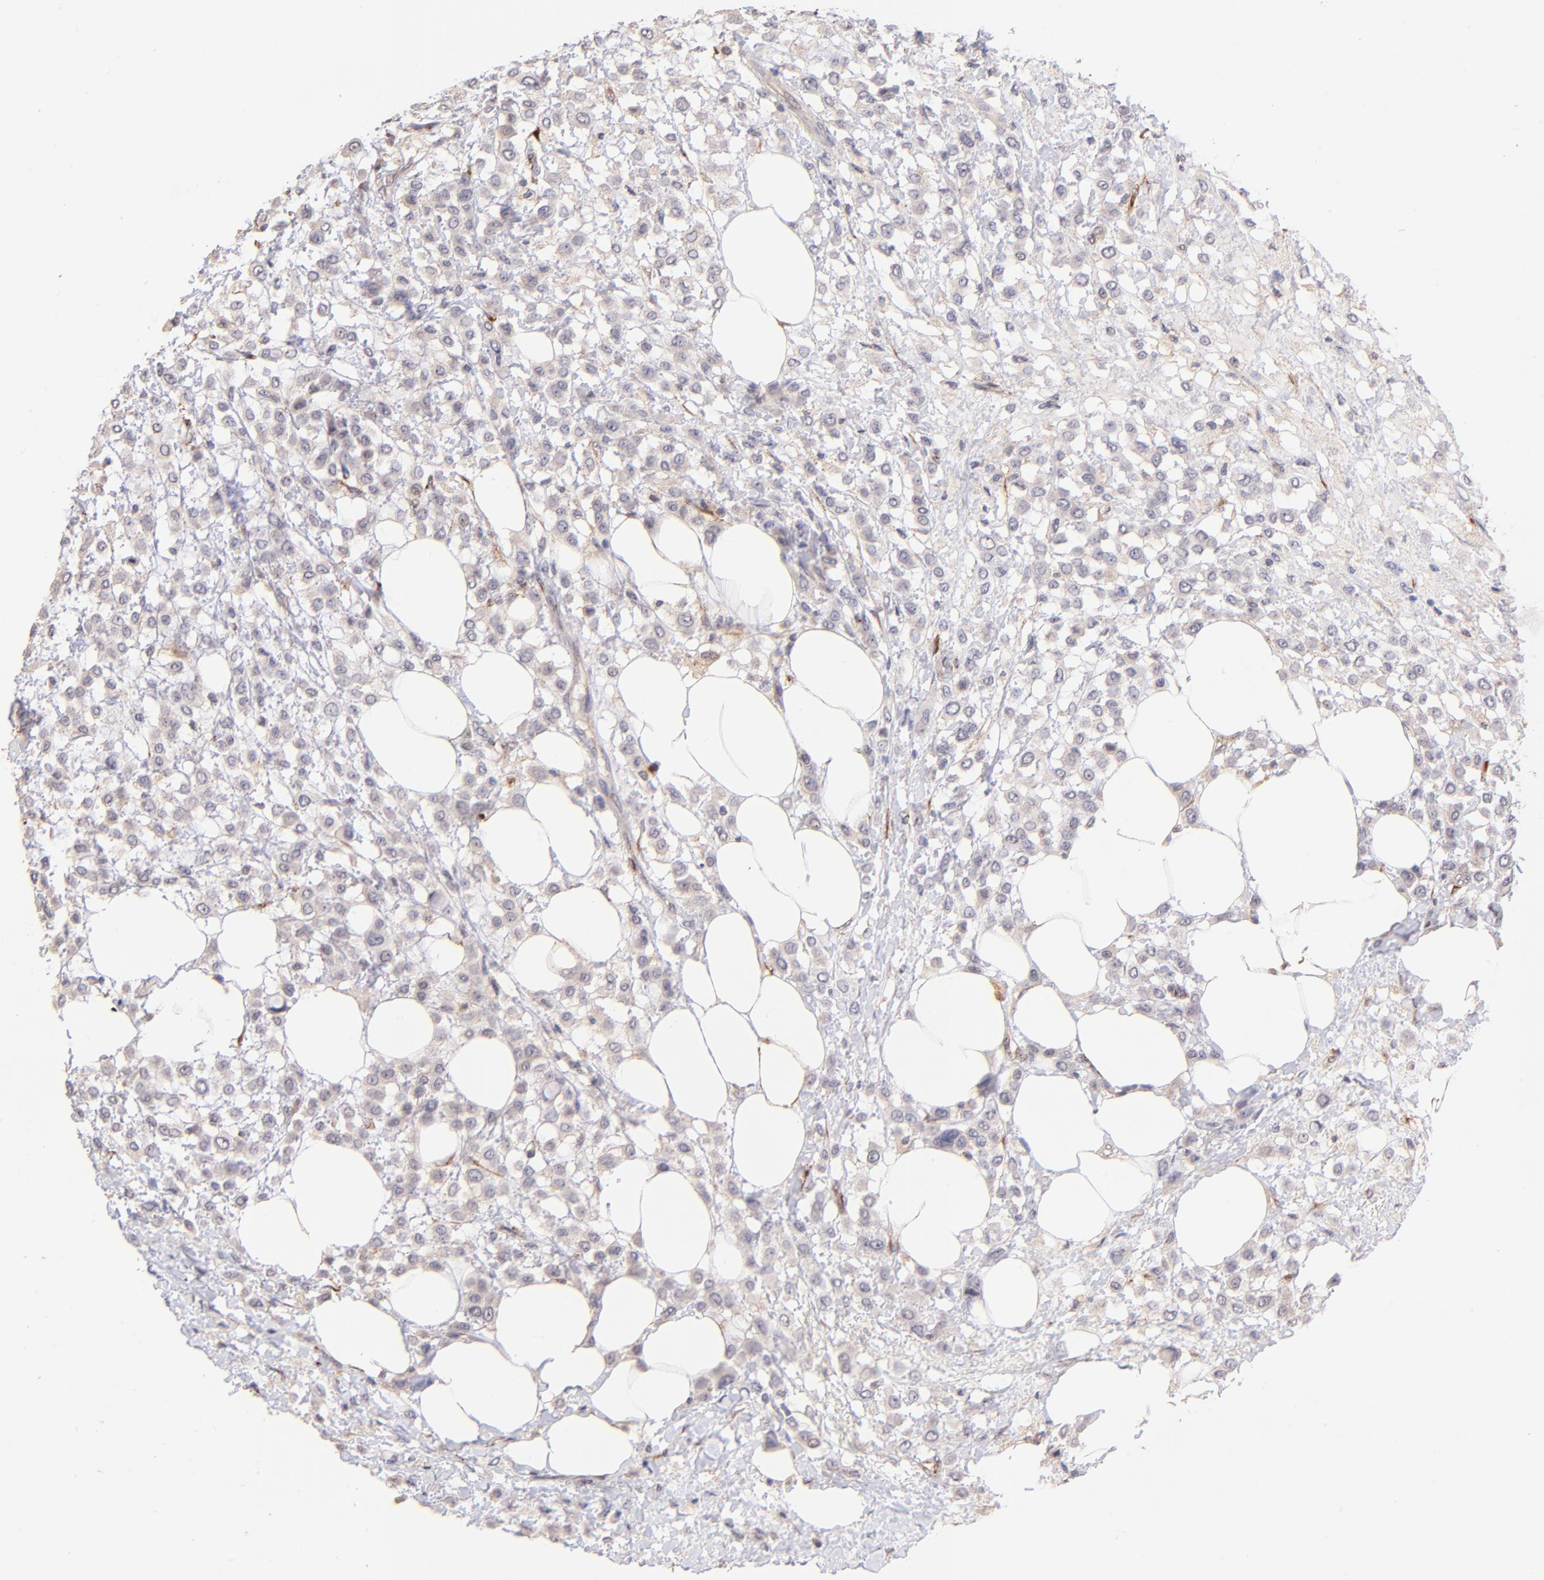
{"staining": {"intensity": "weak", "quantity": "25%-75%", "location": "cytoplasmic/membranous"}, "tissue": "breast cancer", "cell_type": "Tumor cells", "image_type": "cancer", "snomed": [{"axis": "morphology", "description": "Lobular carcinoma"}, {"axis": "topography", "description": "Breast"}], "caption": "Protein analysis of lobular carcinoma (breast) tissue exhibits weak cytoplasmic/membranous positivity in approximately 25%-75% of tumor cells.", "gene": "SPARC", "patient": {"sex": "female", "age": 85}}